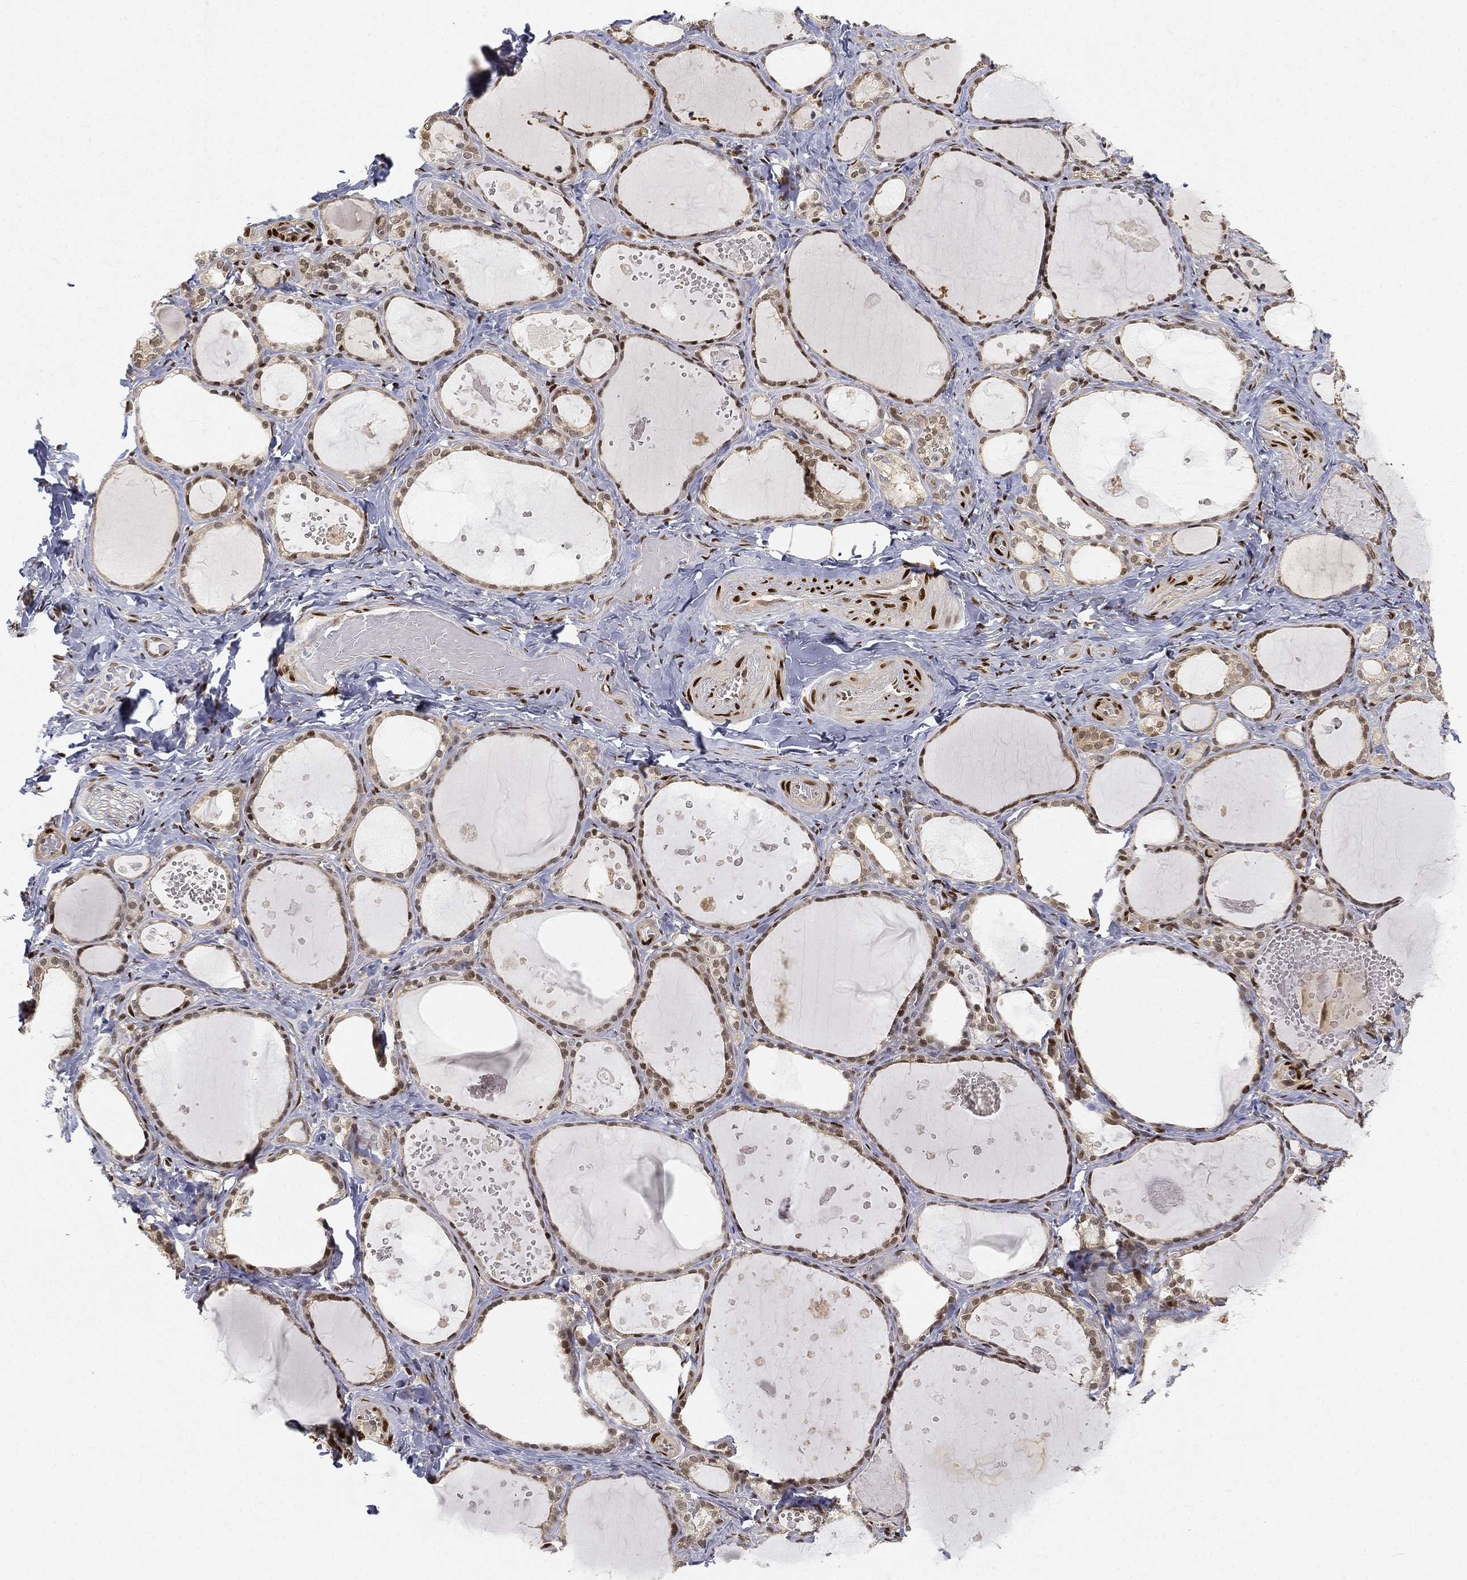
{"staining": {"intensity": "strong", "quantity": ">75%", "location": "nuclear"}, "tissue": "thyroid gland", "cell_type": "Glandular cells", "image_type": "normal", "snomed": [{"axis": "morphology", "description": "Normal tissue, NOS"}, {"axis": "topography", "description": "Thyroid gland"}], "caption": "Immunohistochemistry of benign thyroid gland shows high levels of strong nuclear expression in about >75% of glandular cells. Ihc stains the protein of interest in brown and the nuclei are stained blue.", "gene": "CRTC3", "patient": {"sex": "female", "age": 56}}